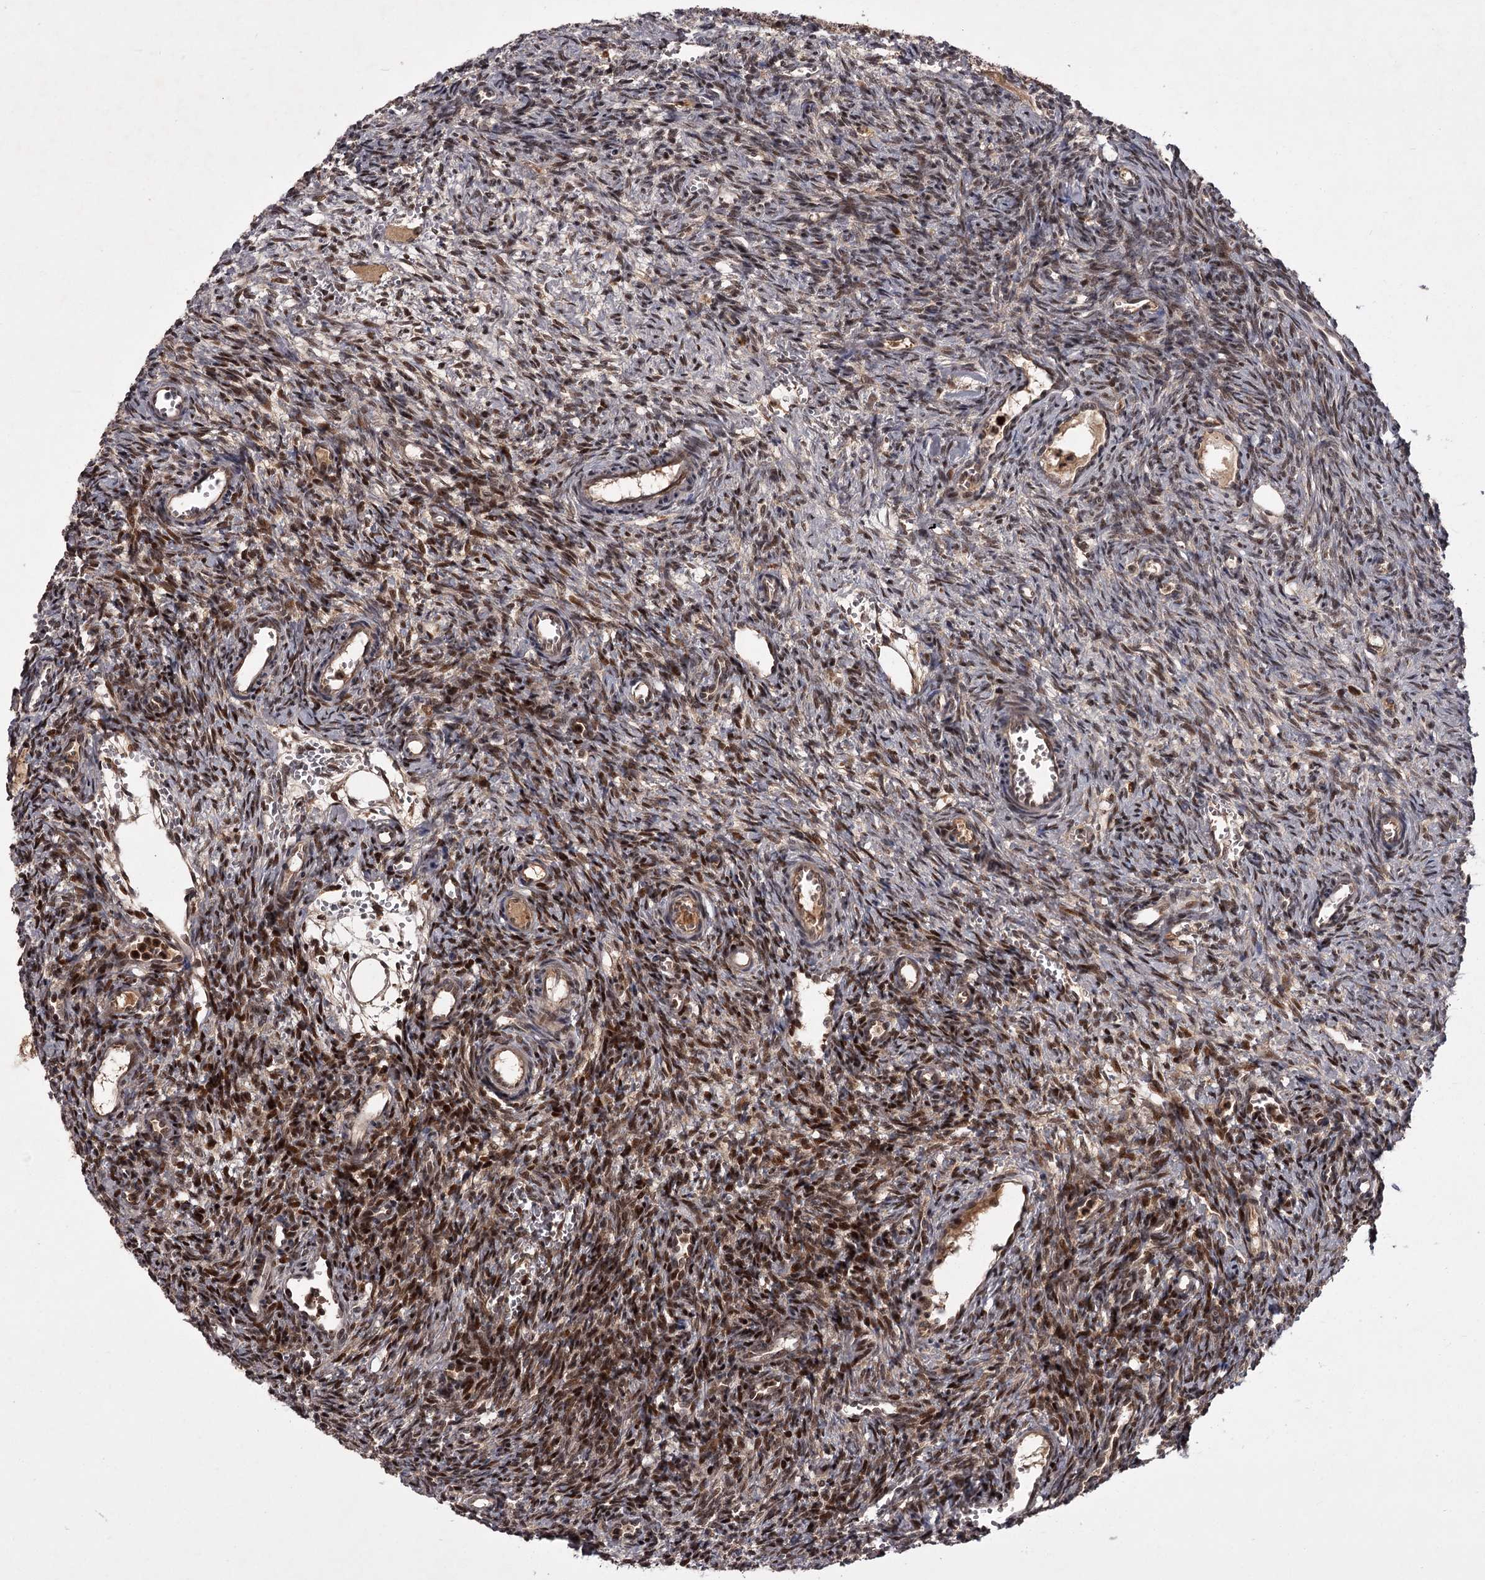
{"staining": {"intensity": "strong", "quantity": "25%-75%", "location": "cytoplasmic/membranous,nuclear"}, "tissue": "ovary", "cell_type": "Ovarian stroma cells", "image_type": "normal", "snomed": [{"axis": "morphology", "description": "Normal tissue, NOS"}, {"axis": "topography", "description": "Ovary"}], "caption": "High-power microscopy captured an IHC photomicrograph of benign ovary, revealing strong cytoplasmic/membranous,nuclear expression in about 25%-75% of ovarian stroma cells.", "gene": "TBC1D23", "patient": {"sex": "female", "age": 39}}